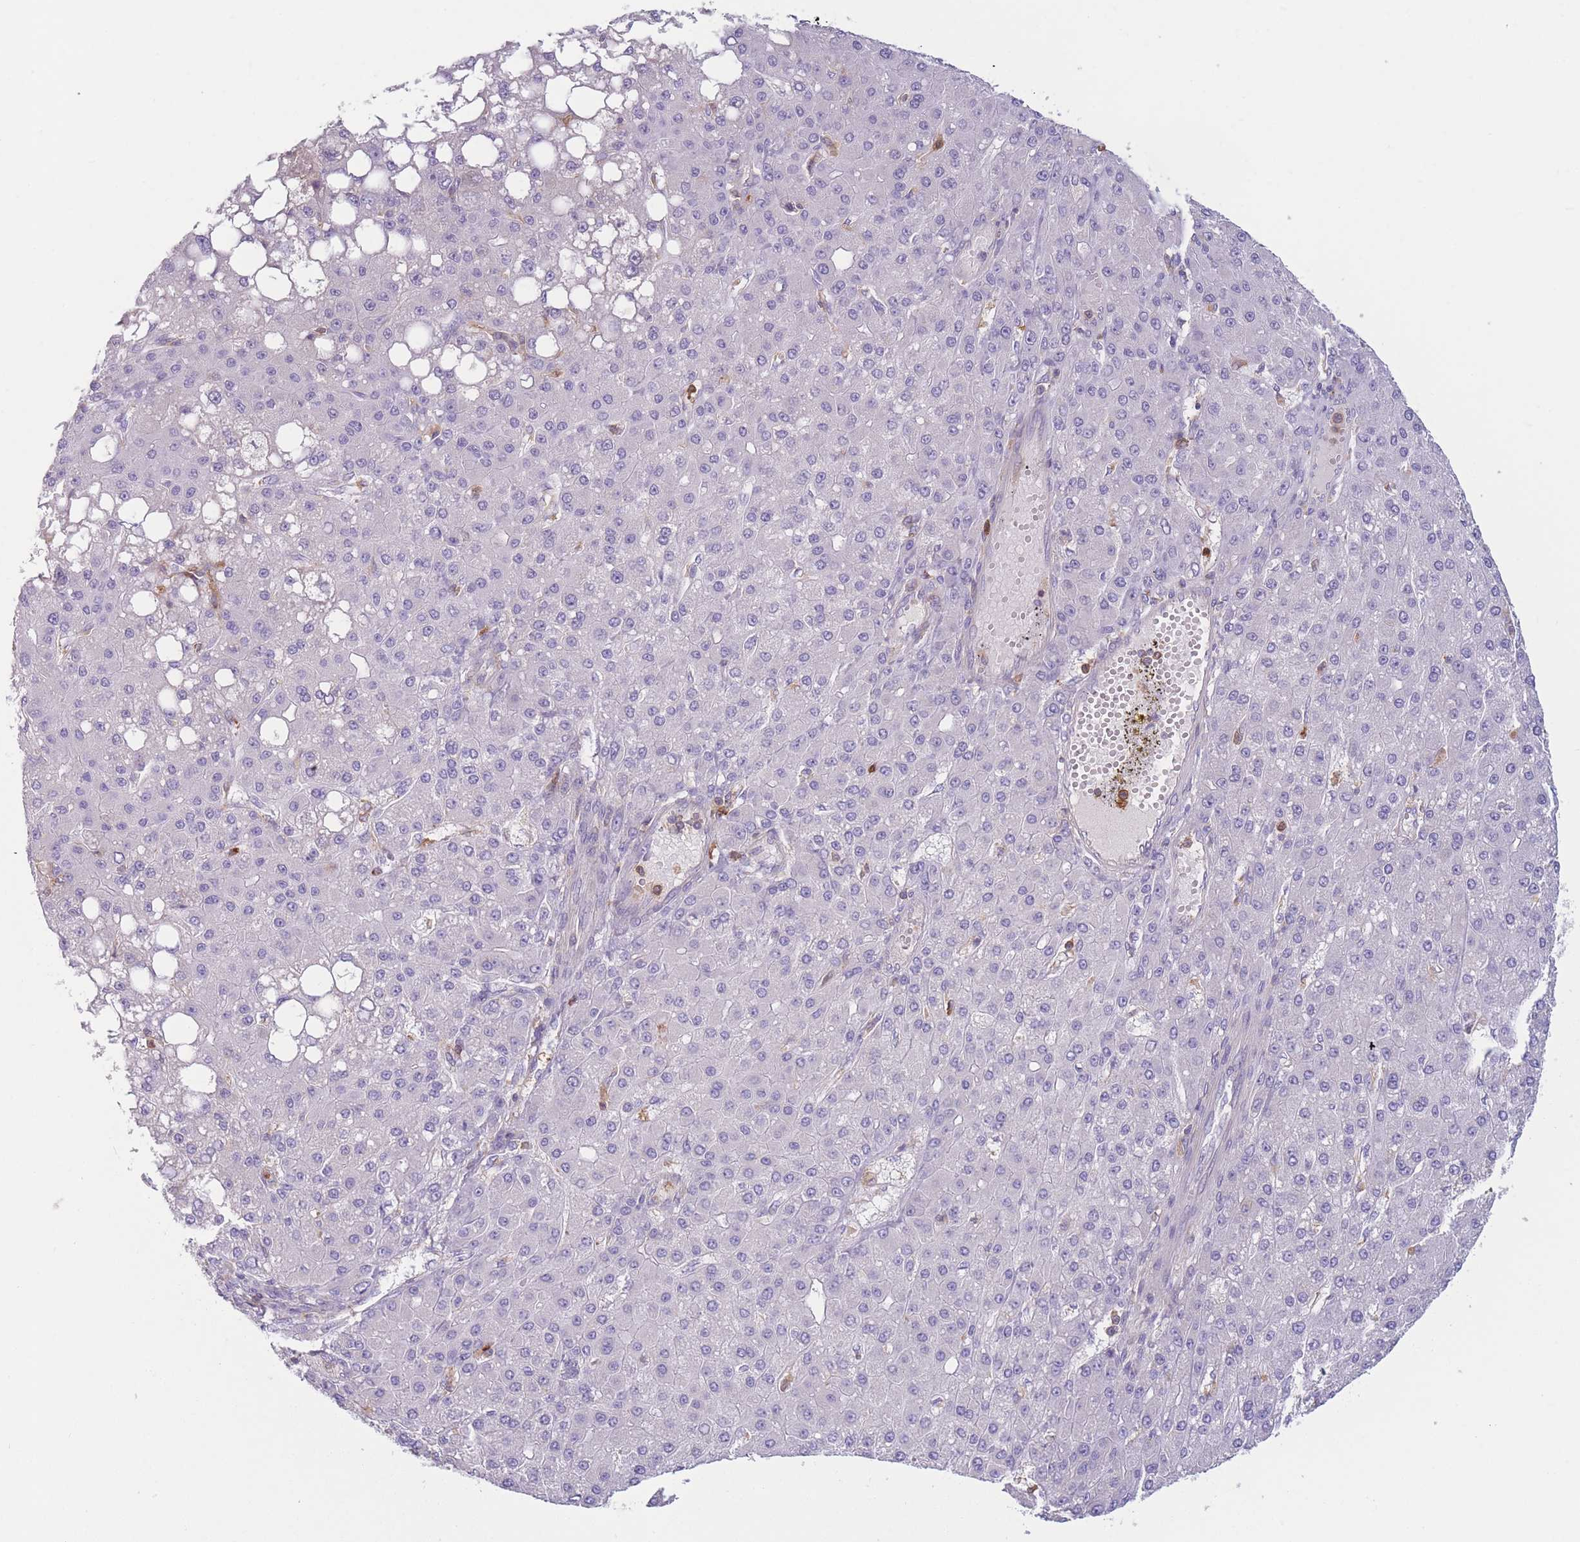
{"staining": {"intensity": "negative", "quantity": "none", "location": "none"}, "tissue": "liver cancer", "cell_type": "Tumor cells", "image_type": "cancer", "snomed": [{"axis": "morphology", "description": "Carcinoma, Hepatocellular, NOS"}, {"axis": "topography", "description": "Liver"}], "caption": "Immunohistochemical staining of liver hepatocellular carcinoma exhibits no significant staining in tumor cells.", "gene": "ST3GAL4", "patient": {"sex": "male", "age": 67}}